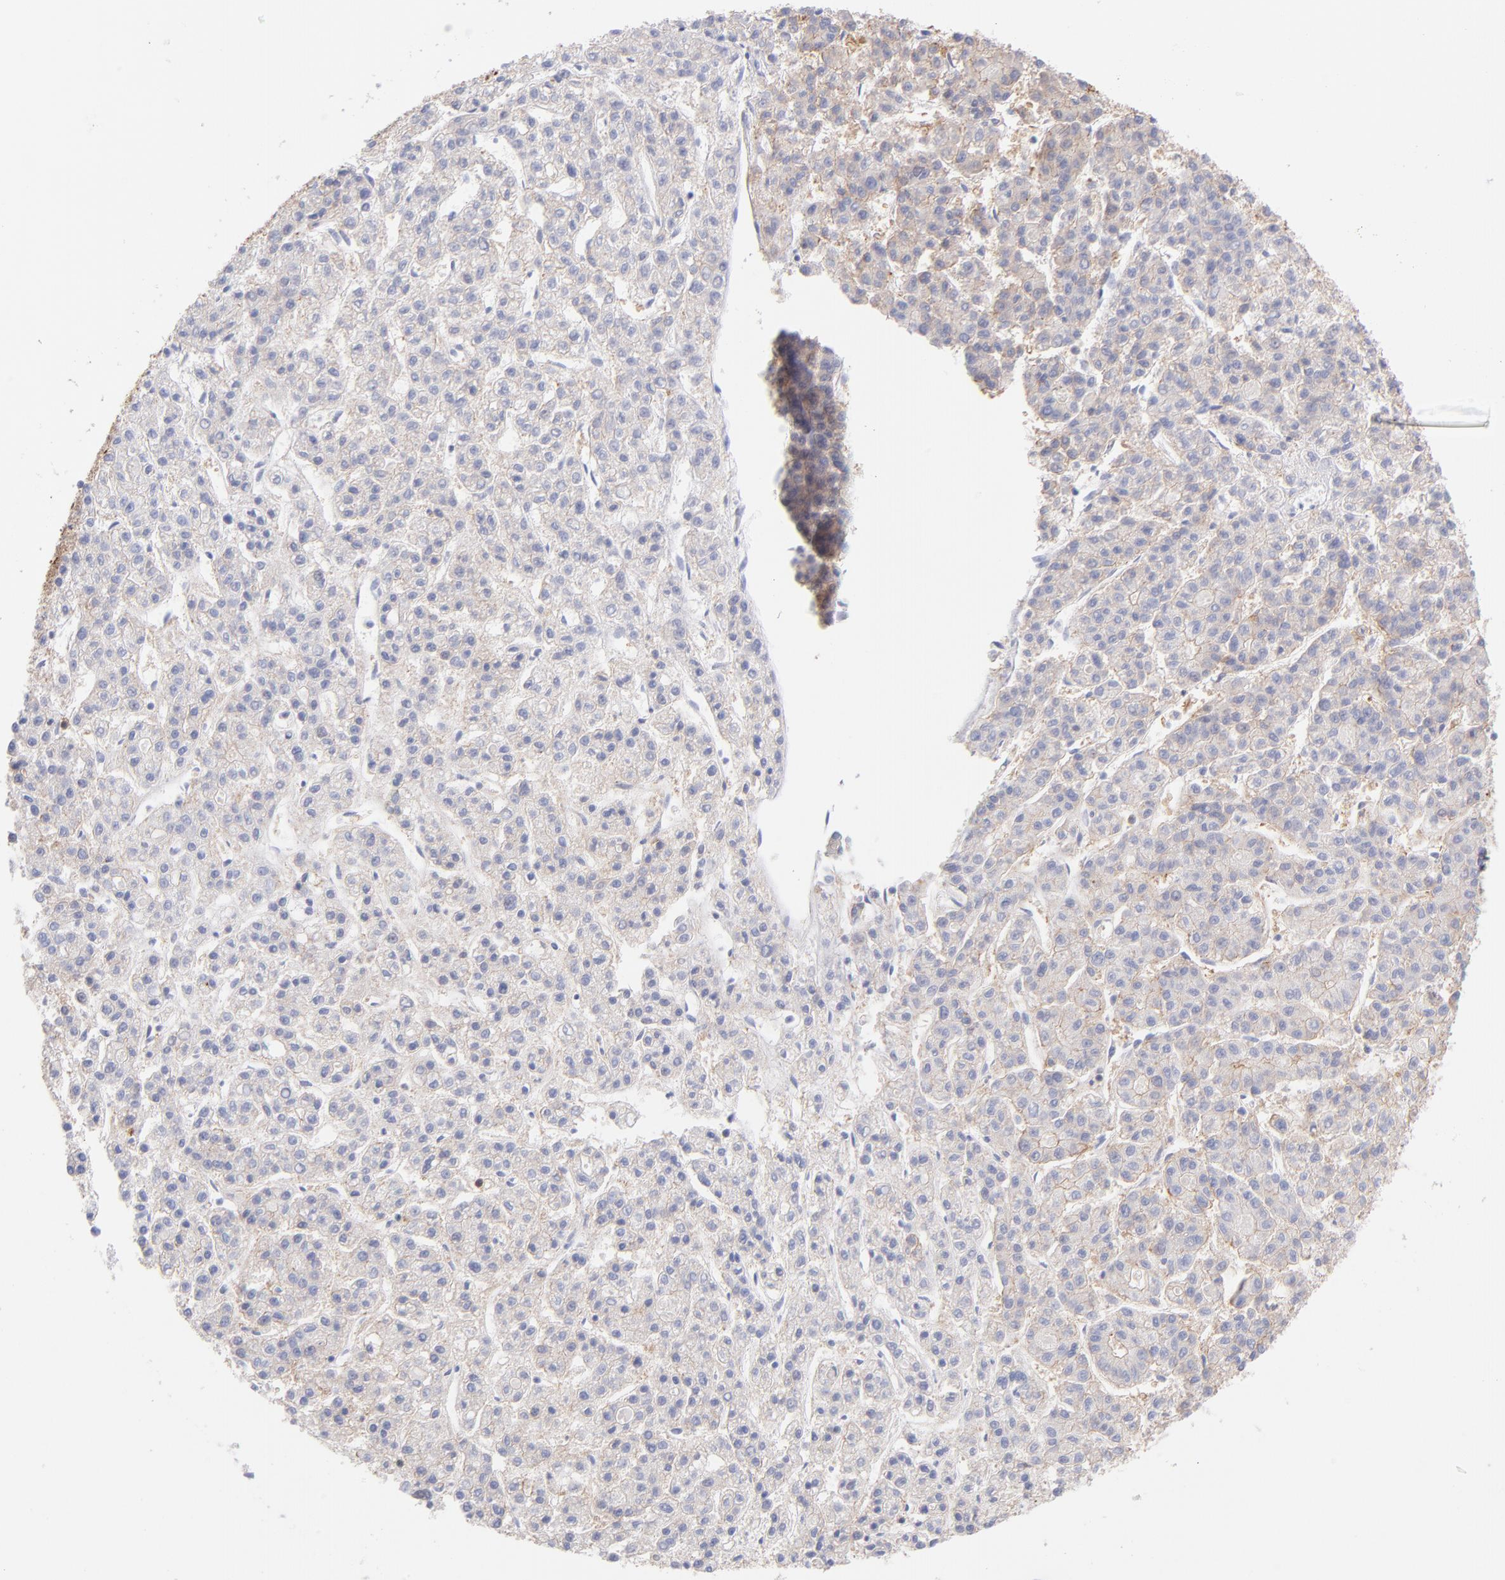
{"staining": {"intensity": "weak", "quantity": ">75%", "location": "cytoplasmic/membranous"}, "tissue": "liver cancer", "cell_type": "Tumor cells", "image_type": "cancer", "snomed": [{"axis": "morphology", "description": "Carcinoma, Hepatocellular, NOS"}, {"axis": "topography", "description": "Liver"}], "caption": "Brown immunohistochemical staining in liver cancer shows weak cytoplasmic/membranous staining in approximately >75% of tumor cells. (Stains: DAB in brown, nuclei in blue, Microscopy: brightfield microscopy at high magnification).", "gene": "PRKCA", "patient": {"sex": "male", "age": 70}}